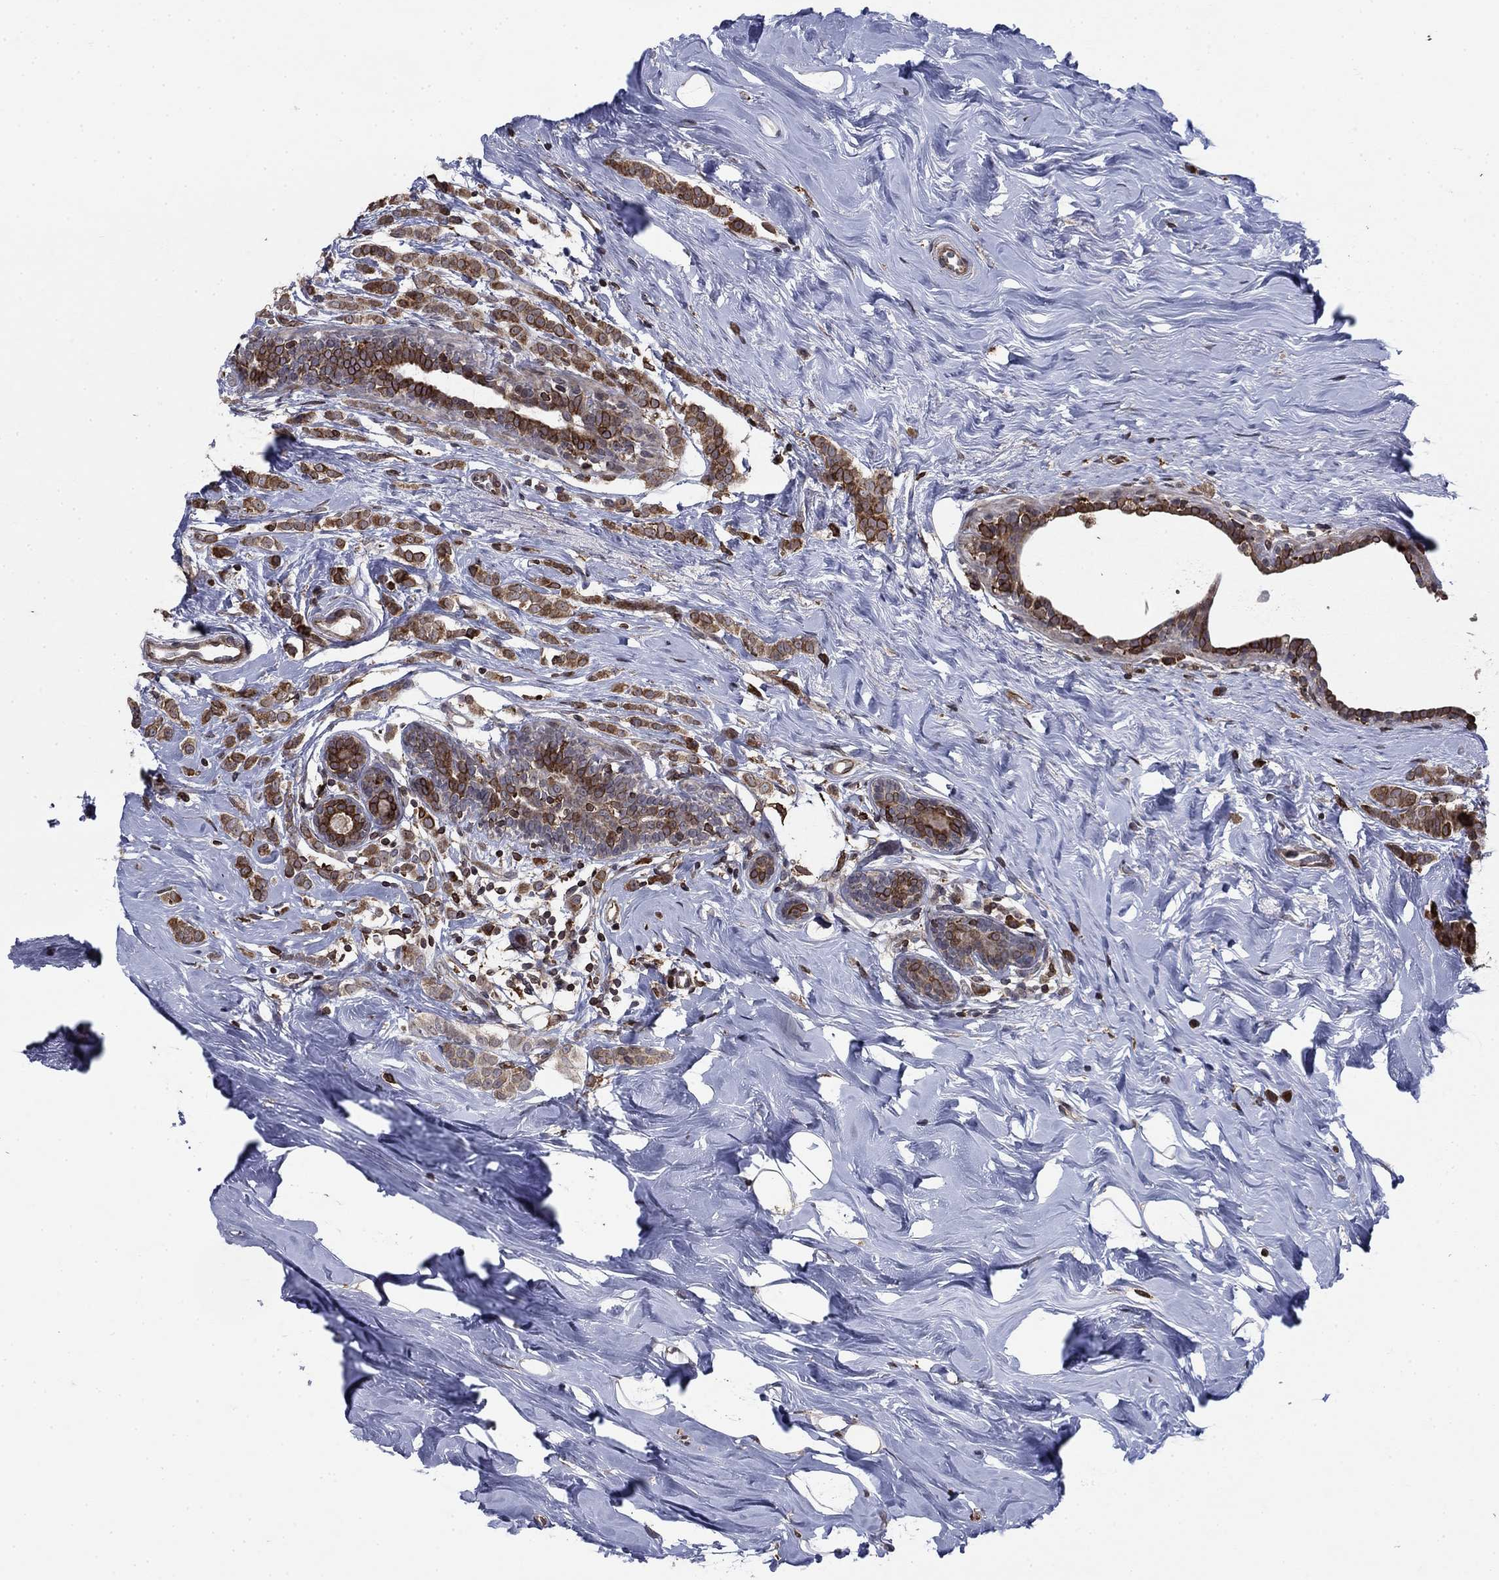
{"staining": {"intensity": "moderate", "quantity": ">75%", "location": "cytoplasmic/membranous"}, "tissue": "breast cancer", "cell_type": "Tumor cells", "image_type": "cancer", "snomed": [{"axis": "morphology", "description": "Lobular carcinoma"}, {"axis": "topography", "description": "Breast"}], "caption": "Lobular carcinoma (breast) stained with a protein marker demonstrates moderate staining in tumor cells.", "gene": "DHRS7", "patient": {"sex": "female", "age": 49}}